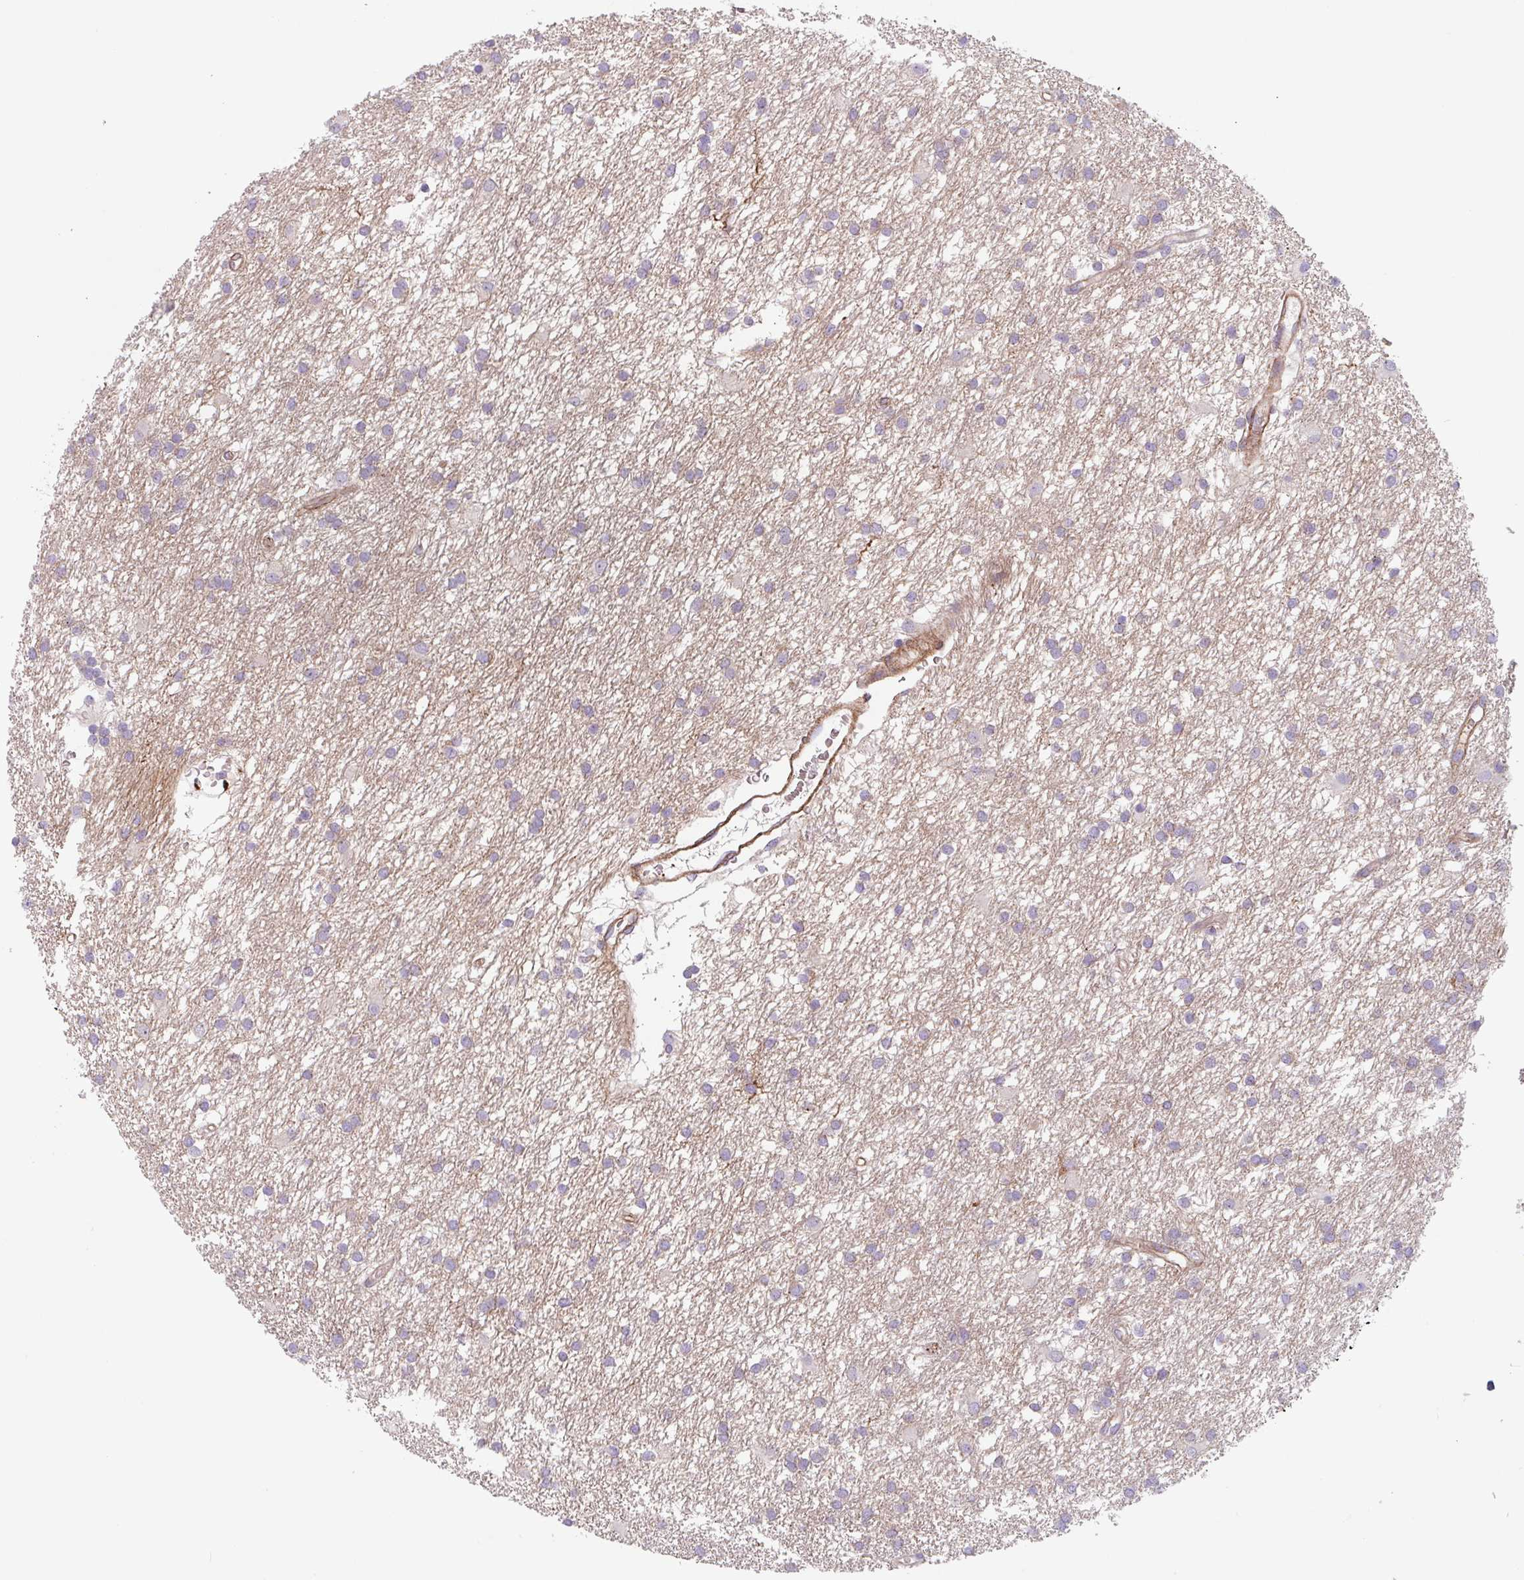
{"staining": {"intensity": "negative", "quantity": "none", "location": "none"}, "tissue": "glioma", "cell_type": "Tumor cells", "image_type": "cancer", "snomed": [{"axis": "morphology", "description": "Glioma, malignant, High grade"}, {"axis": "topography", "description": "Brain"}], "caption": "The photomicrograph displays no staining of tumor cells in glioma.", "gene": "DHFR2", "patient": {"sex": "male", "age": 77}}